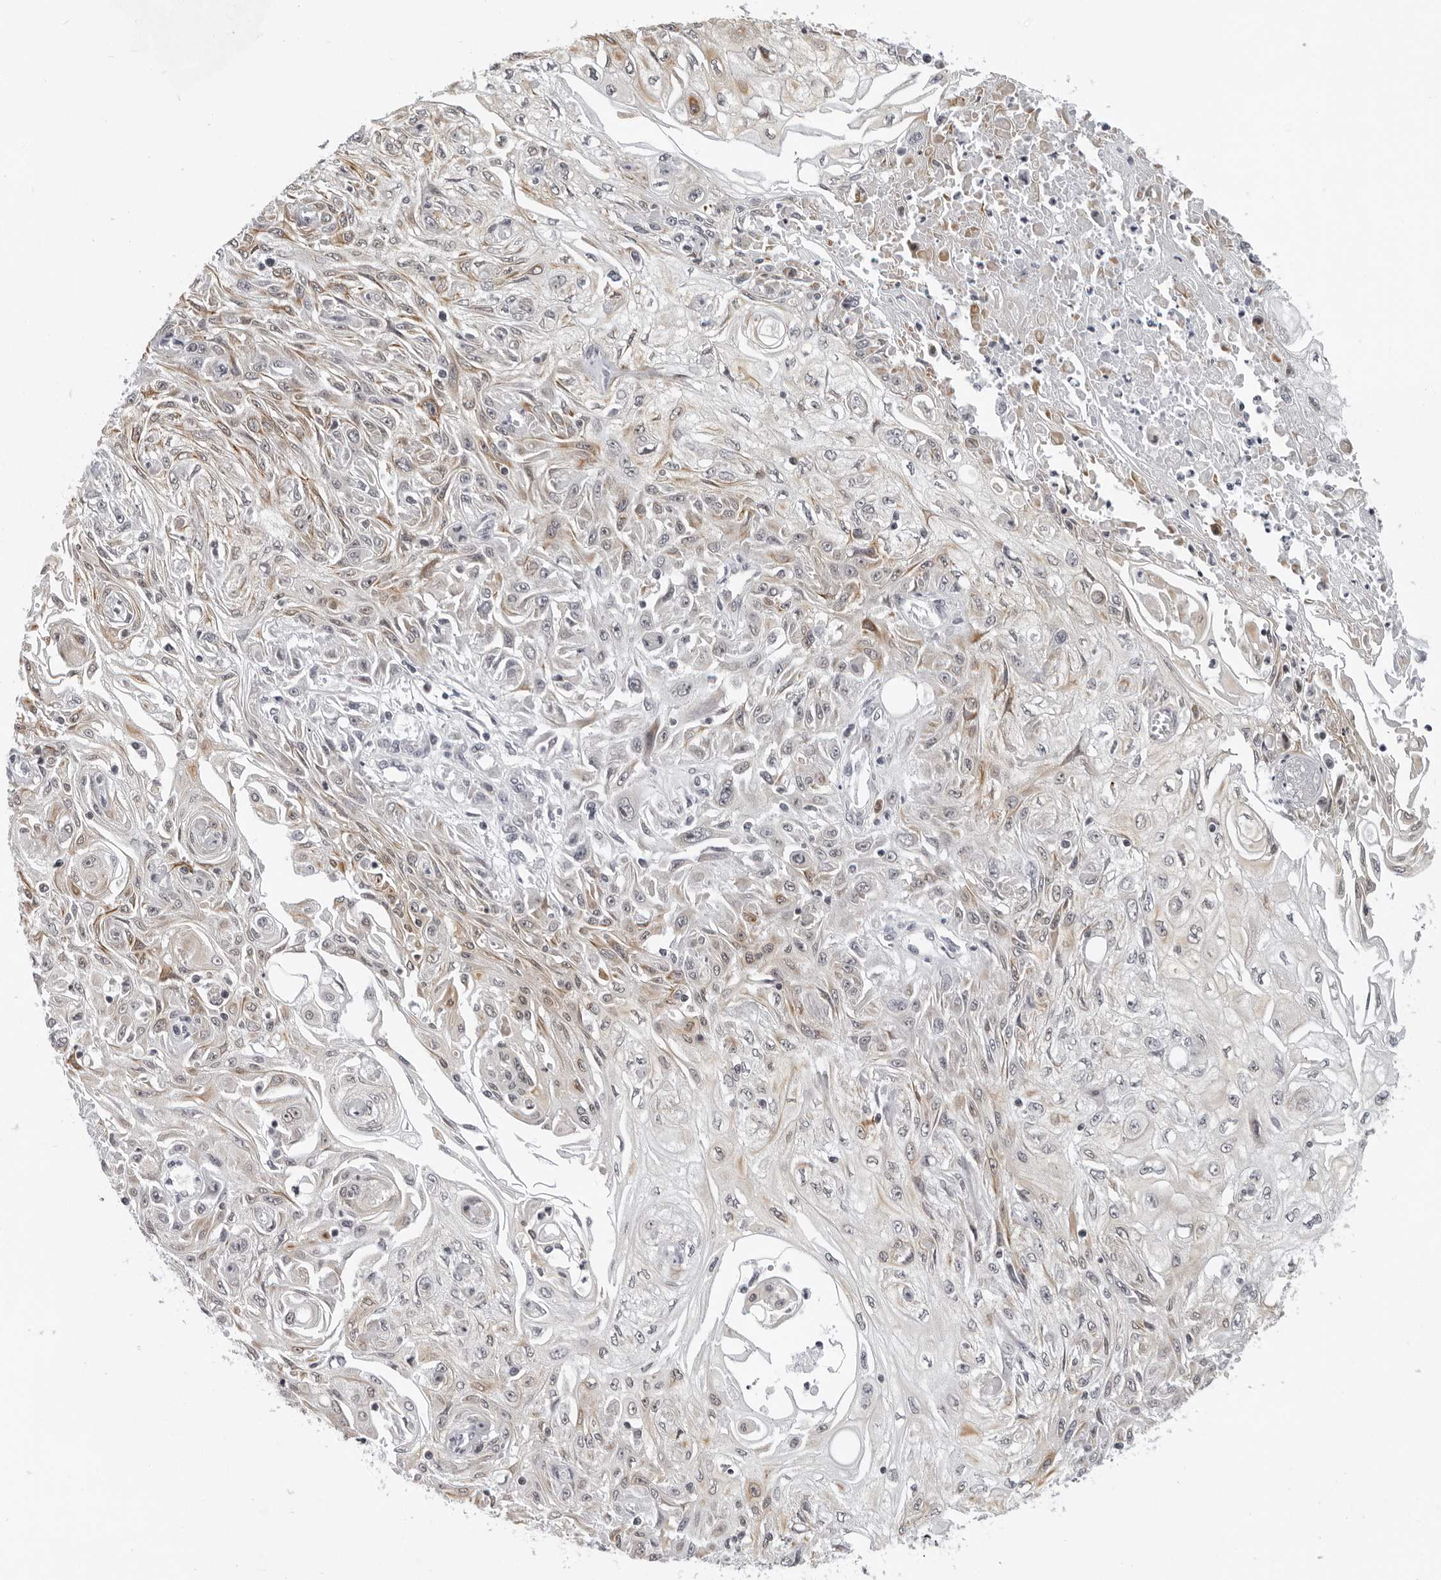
{"staining": {"intensity": "weak", "quantity": "25%-75%", "location": "cytoplasmic/membranous"}, "tissue": "skin cancer", "cell_type": "Tumor cells", "image_type": "cancer", "snomed": [{"axis": "morphology", "description": "Squamous cell carcinoma, NOS"}, {"axis": "morphology", "description": "Squamous cell carcinoma, metastatic, NOS"}, {"axis": "topography", "description": "Skin"}, {"axis": "topography", "description": "Lymph node"}], "caption": "Tumor cells show low levels of weak cytoplasmic/membranous staining in approximately 25%-75% of cells in skin cancer (squamous cell carcinoma).", "gene": "PIP4K2C", "patient": {"sex": "male", "age": 75}}